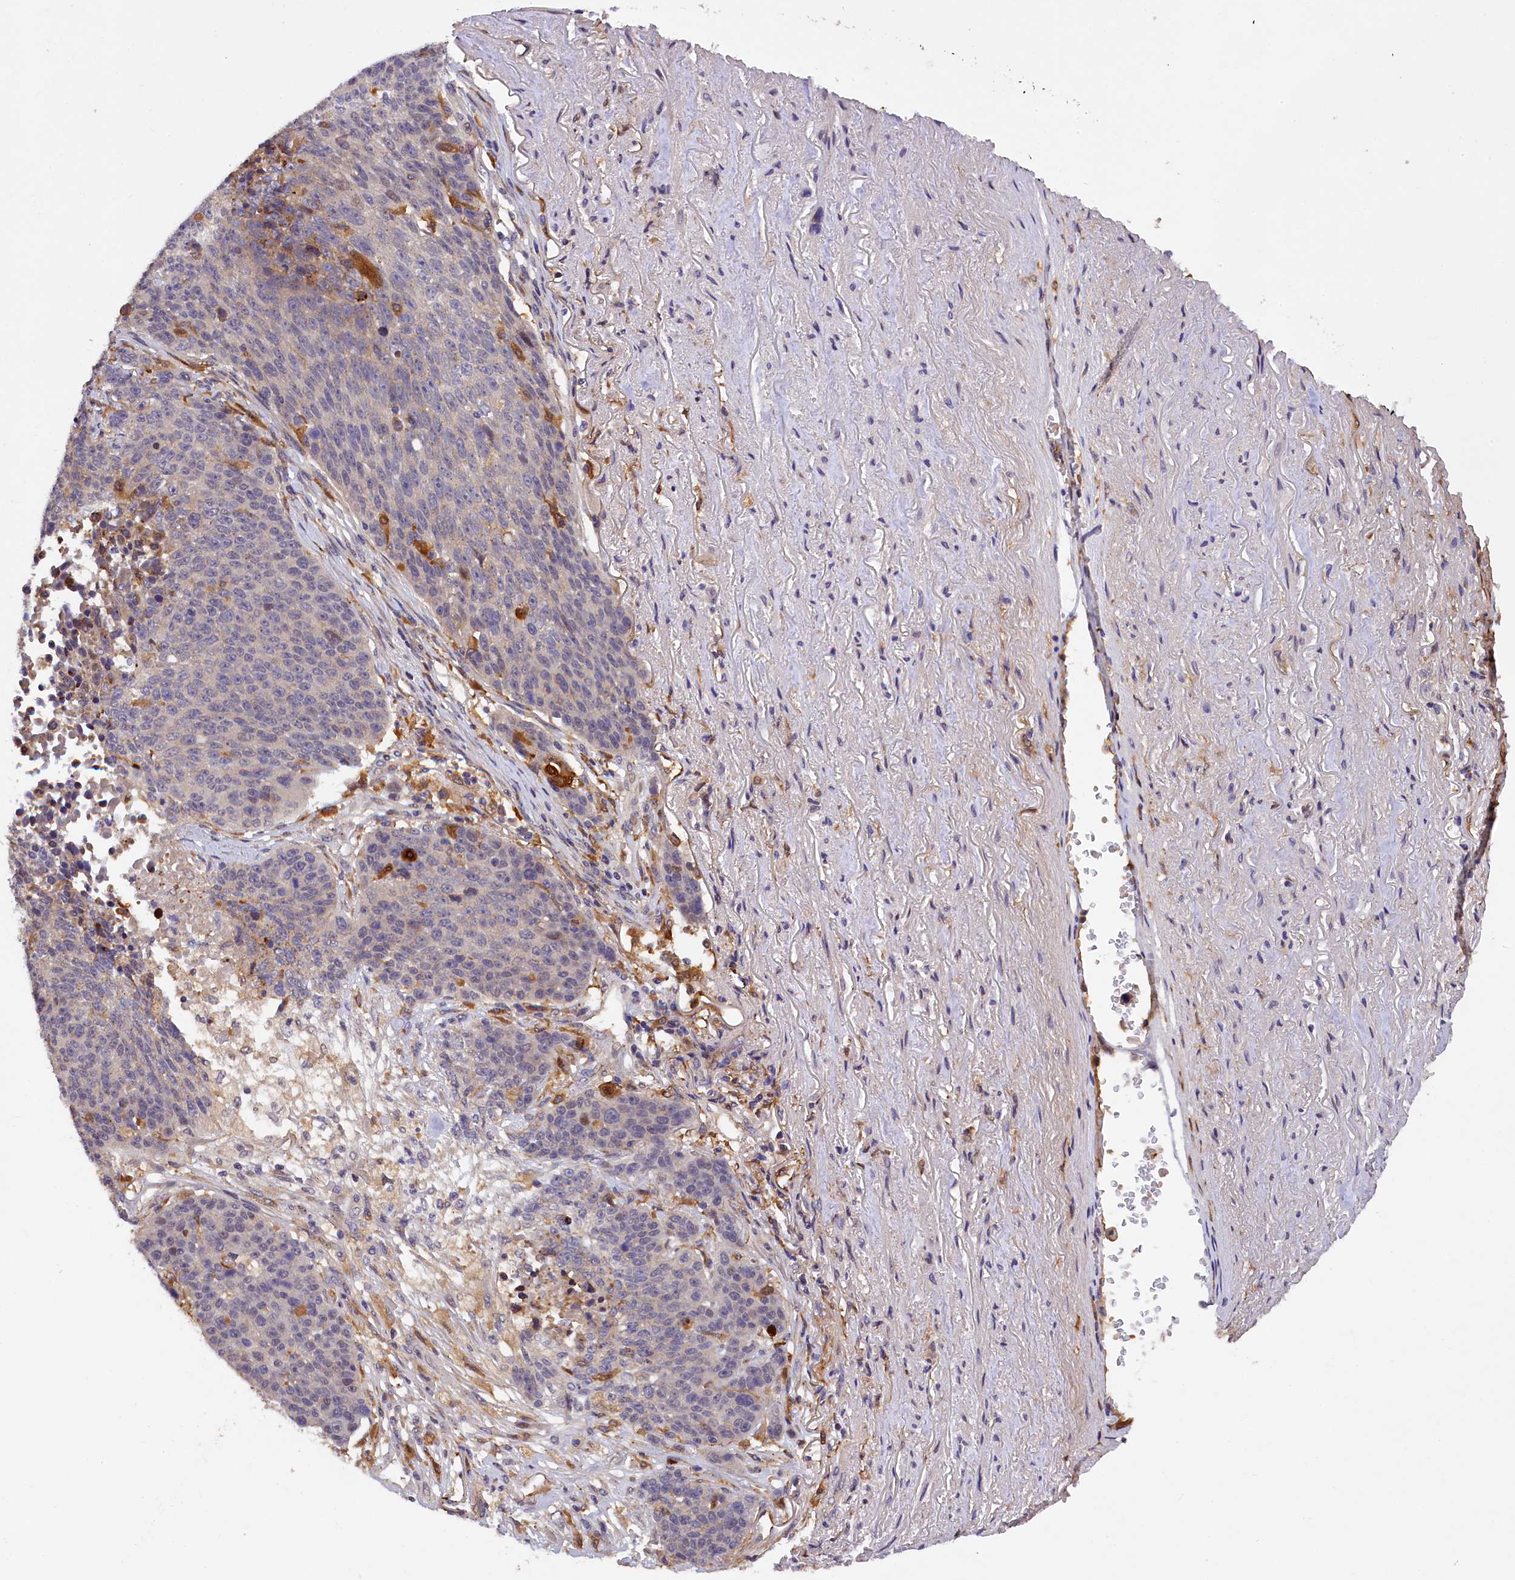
{"staining": {"intensity": "moderate", "quantity": "<25%", "location": "cytoplasmic/membranous"}, "tissue": "lung cancer", "cell_type": "Tumor cells", "image_type": "cancer", "snomed": [{"axis": "morphology", "description": "Normal tissue, NOS"}, {"axis": "morphology", "description": "Squamous cell carcinoma, NOS"}, {"axis": "topography", "description": "Lymph node"}, {"axis": "topography", "description": "Lung"}], "caption": "IHC histopathology image of human lung squamous cell carcinoma stained for a protein (brown), which displays low levels of moderate cytoplasmic/membranous expression in approximately <25% of tumor cells.", "gene": "NAIP", "patient": {"sex": "male", "age": 66}}